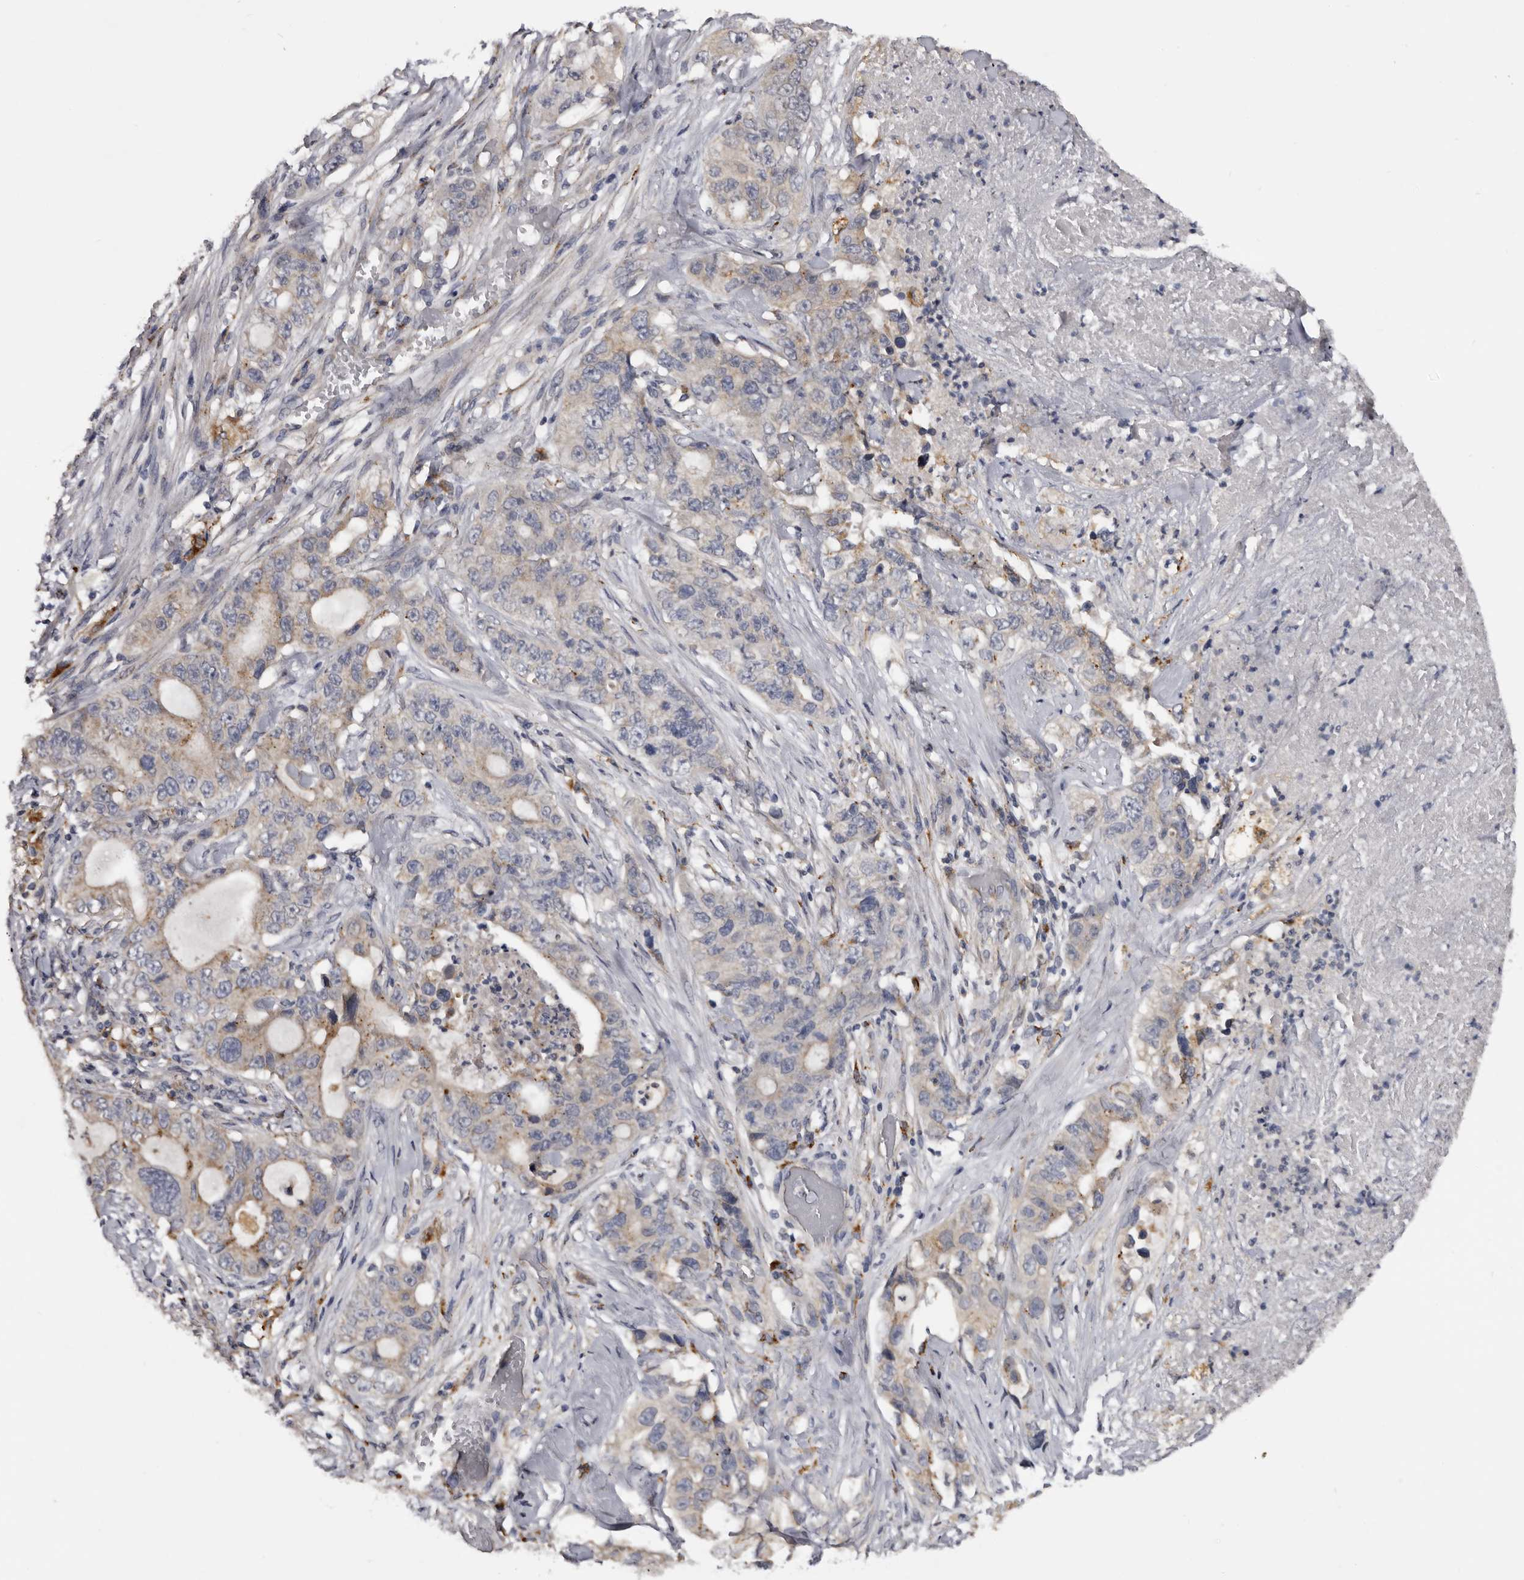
{"staining": {"intensity": "weak", "quantity": ">75%", "location": "cytoplasmic/membranous"}, "tissue": "lung cancer", "cell_type": "Tumor cells", "image_type": "cancer", "snomed": [{"axis": "morphology", "description": "Adenocarcinoma, NOS"}, {"axis": "topography", "description": "Lung"}], "caption": "DAB (3,3'-diaminobenzidine) immunohistochemical staining of adenocarcinoma (lung) demonstrates weak cytoplasmic/membranous protein staining in approximately >75% of tumor cells. (Brightfield microscopy of DAB IHC at high magnification).", "gene": "DAP", "patient": {"sex": "female", "age": 51}}